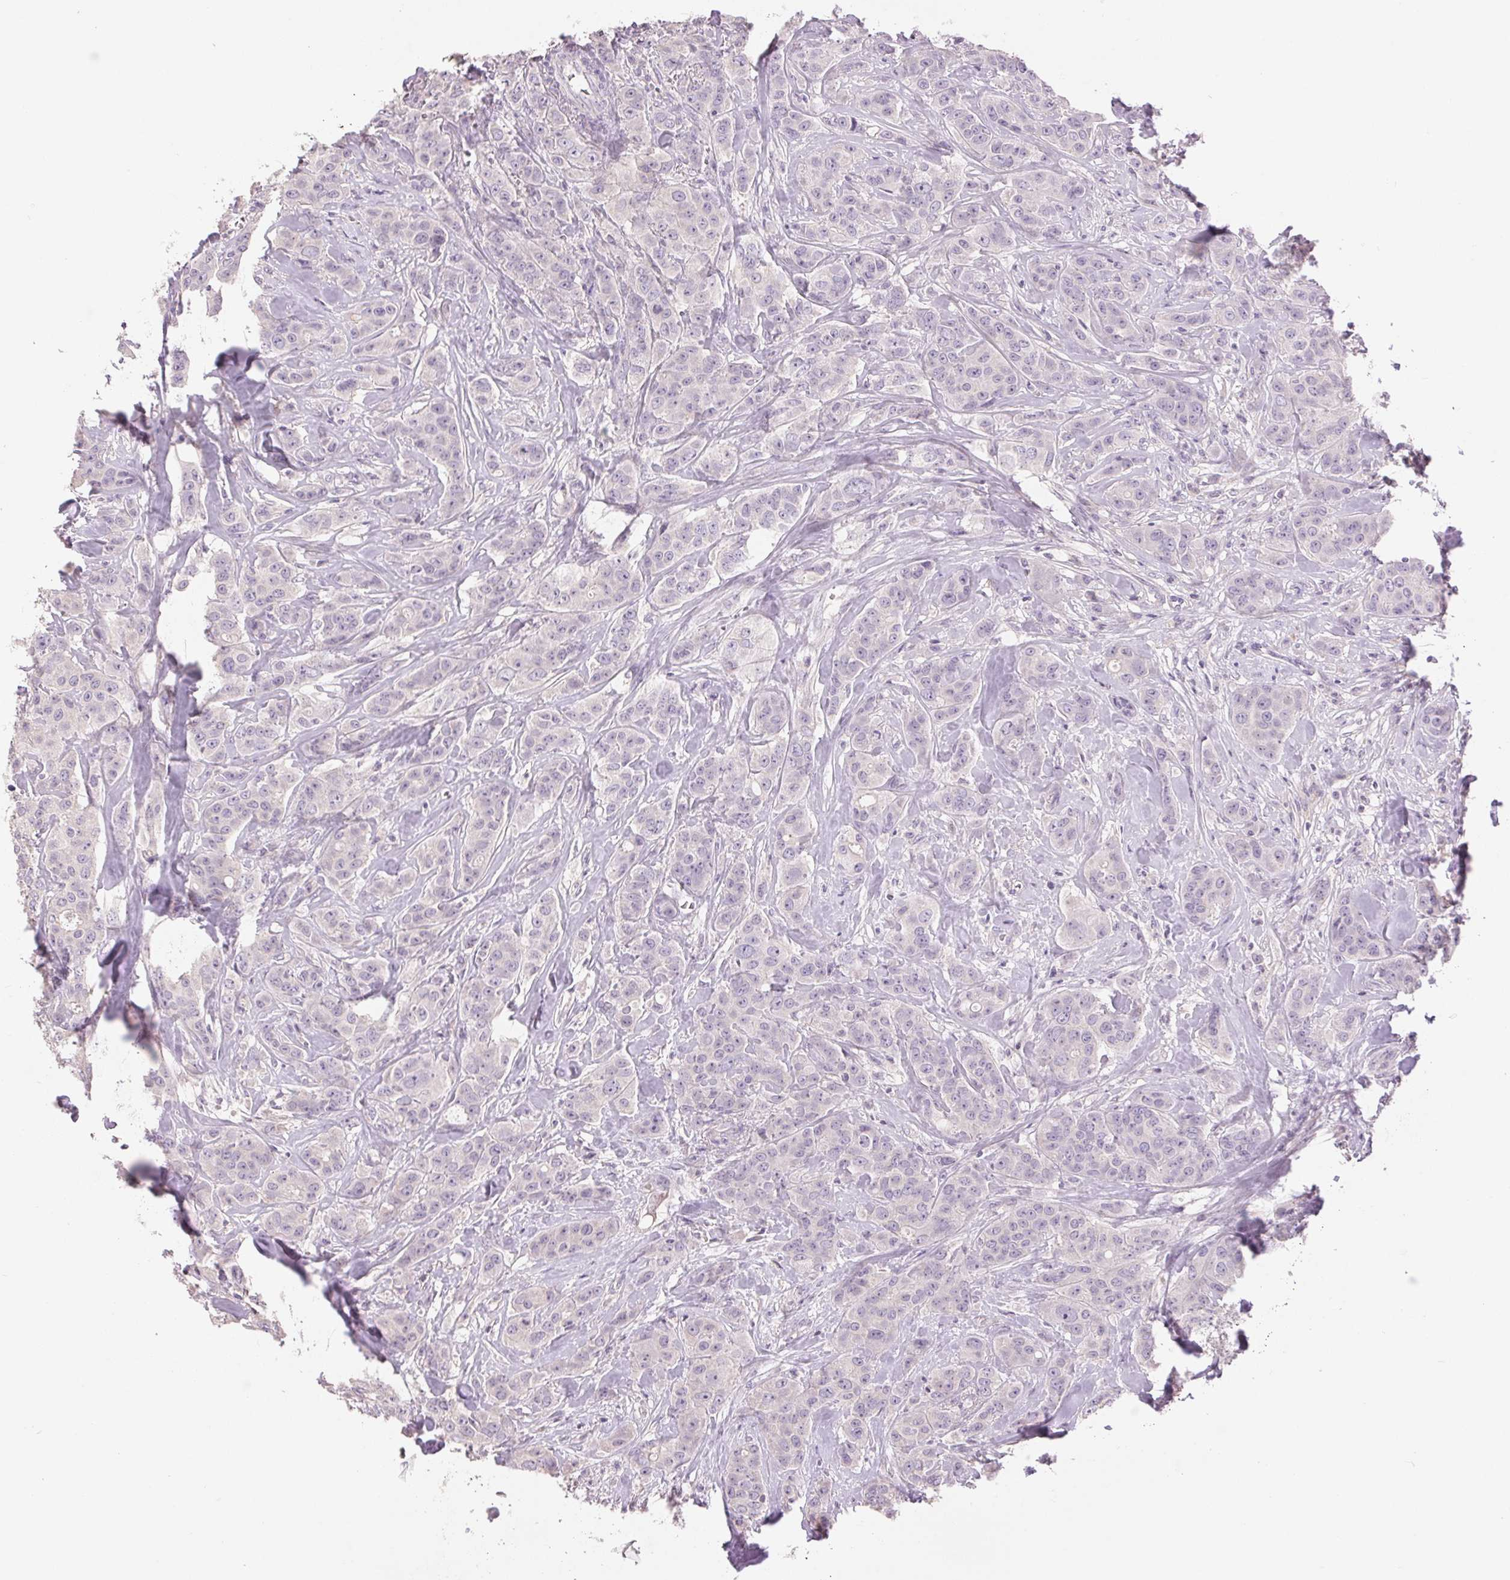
{"staining": {"intensity": "negative", "quantity": "none", "location": "none"}, "tissue": "breast cancer", "cell_type": "Tumor cells", "image_type": "cancer", "snomed": [{"axis": "morphology", "description": "Duct carcinoma"}, {"axis": "topography", "description": "Breast"}], "caption": "Breast cancer stained for a protein using immunohistochemistry exhibits no staining tumor cells.", "gene": "FXYD4", "patient": {"sex": "female", "age": 43}}